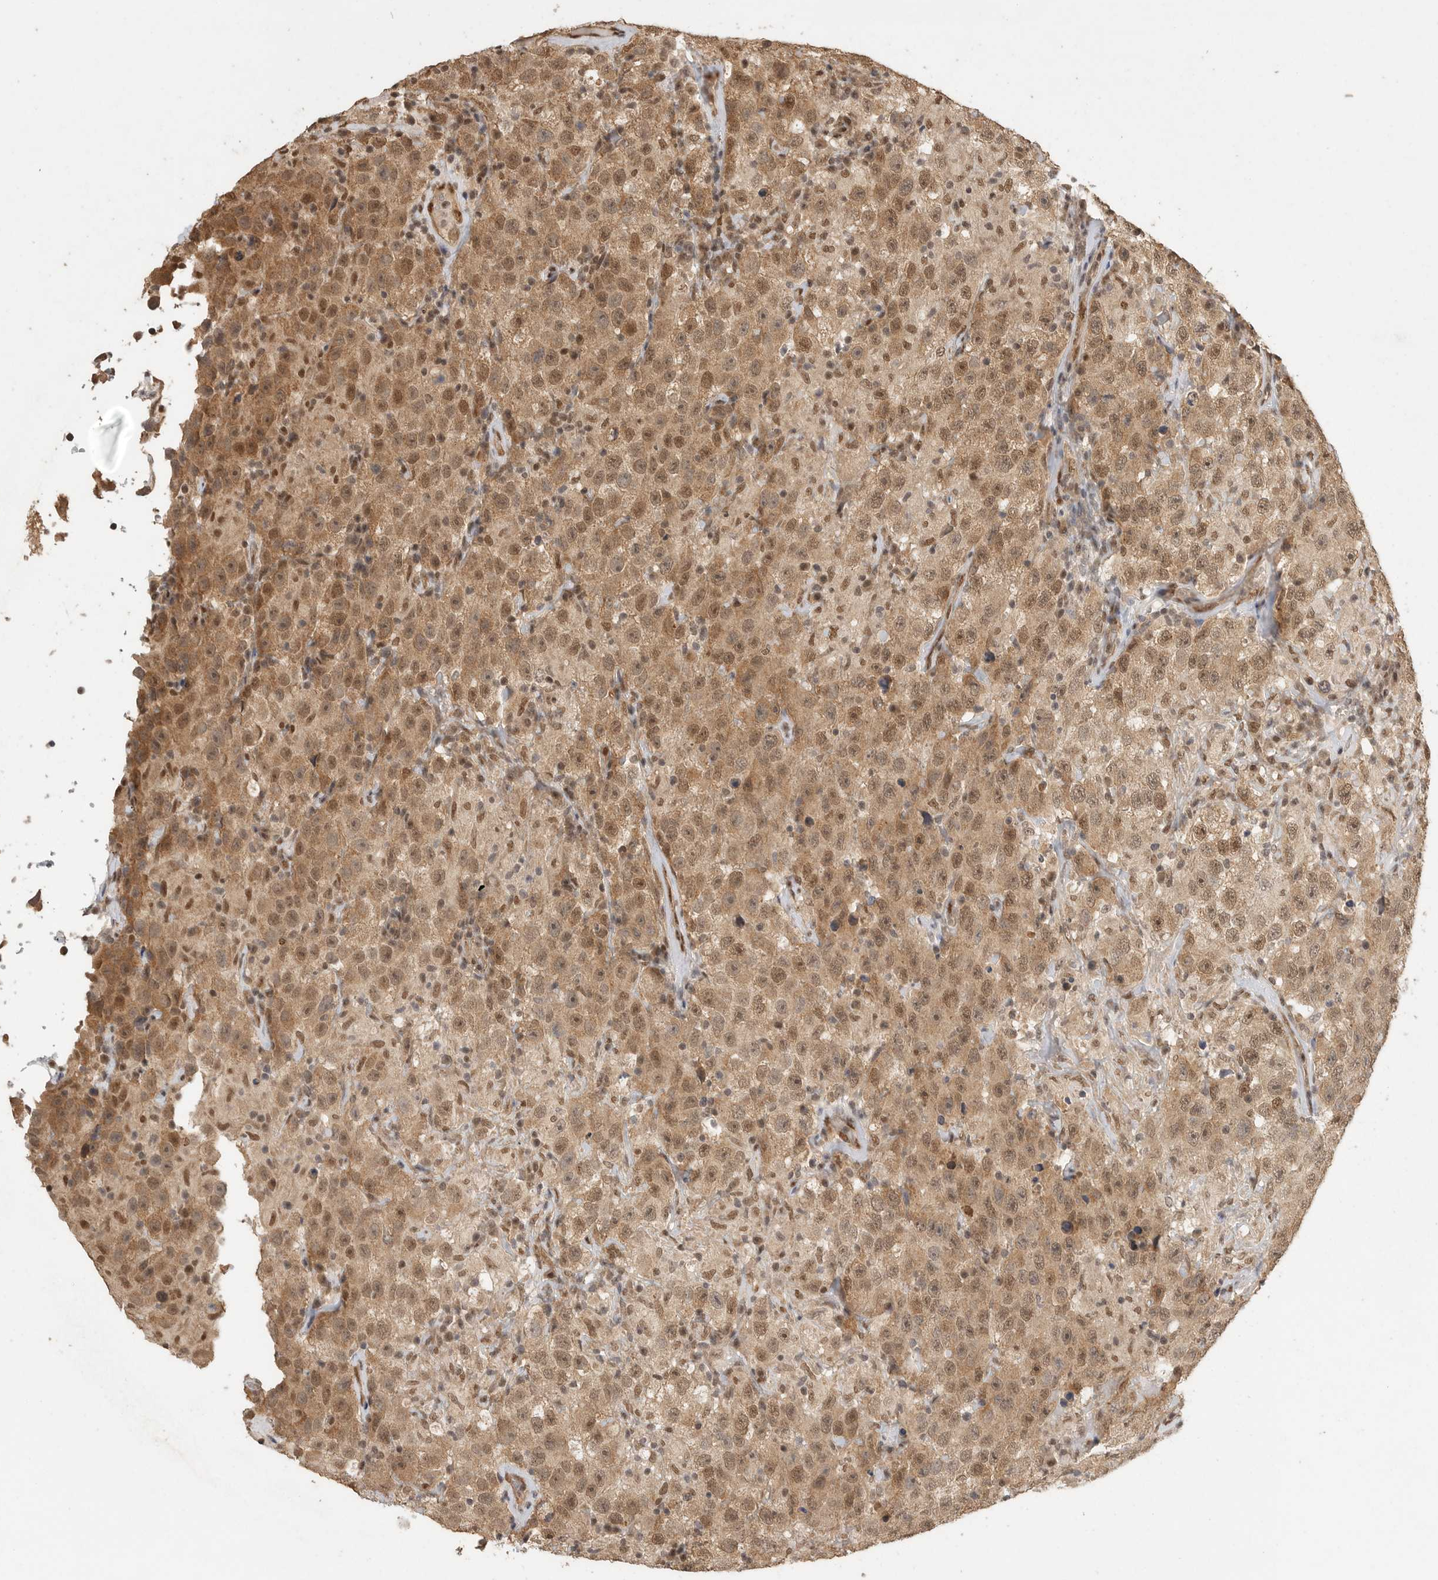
{"staining": {"intensity": "moderate", "quantity": ">75%", "location": "cytoplasmic/membranous,nuclear"}, "tissue": "testis cancer", "cell_type": "Tumor cells", "image_type": "cancer", "snomed": [{"axis": "morphology", "description": "Seminoma, NOS"}, {"axis": "topography", "description": "Testis"}], "caption": "Moderate cytoplasmic/membranous and nuclear protein staining is seen in about >75% of tumor cells in testis seminoma.", "gene": "DFFA", "patient": {"sex": "male", "age": 41}}